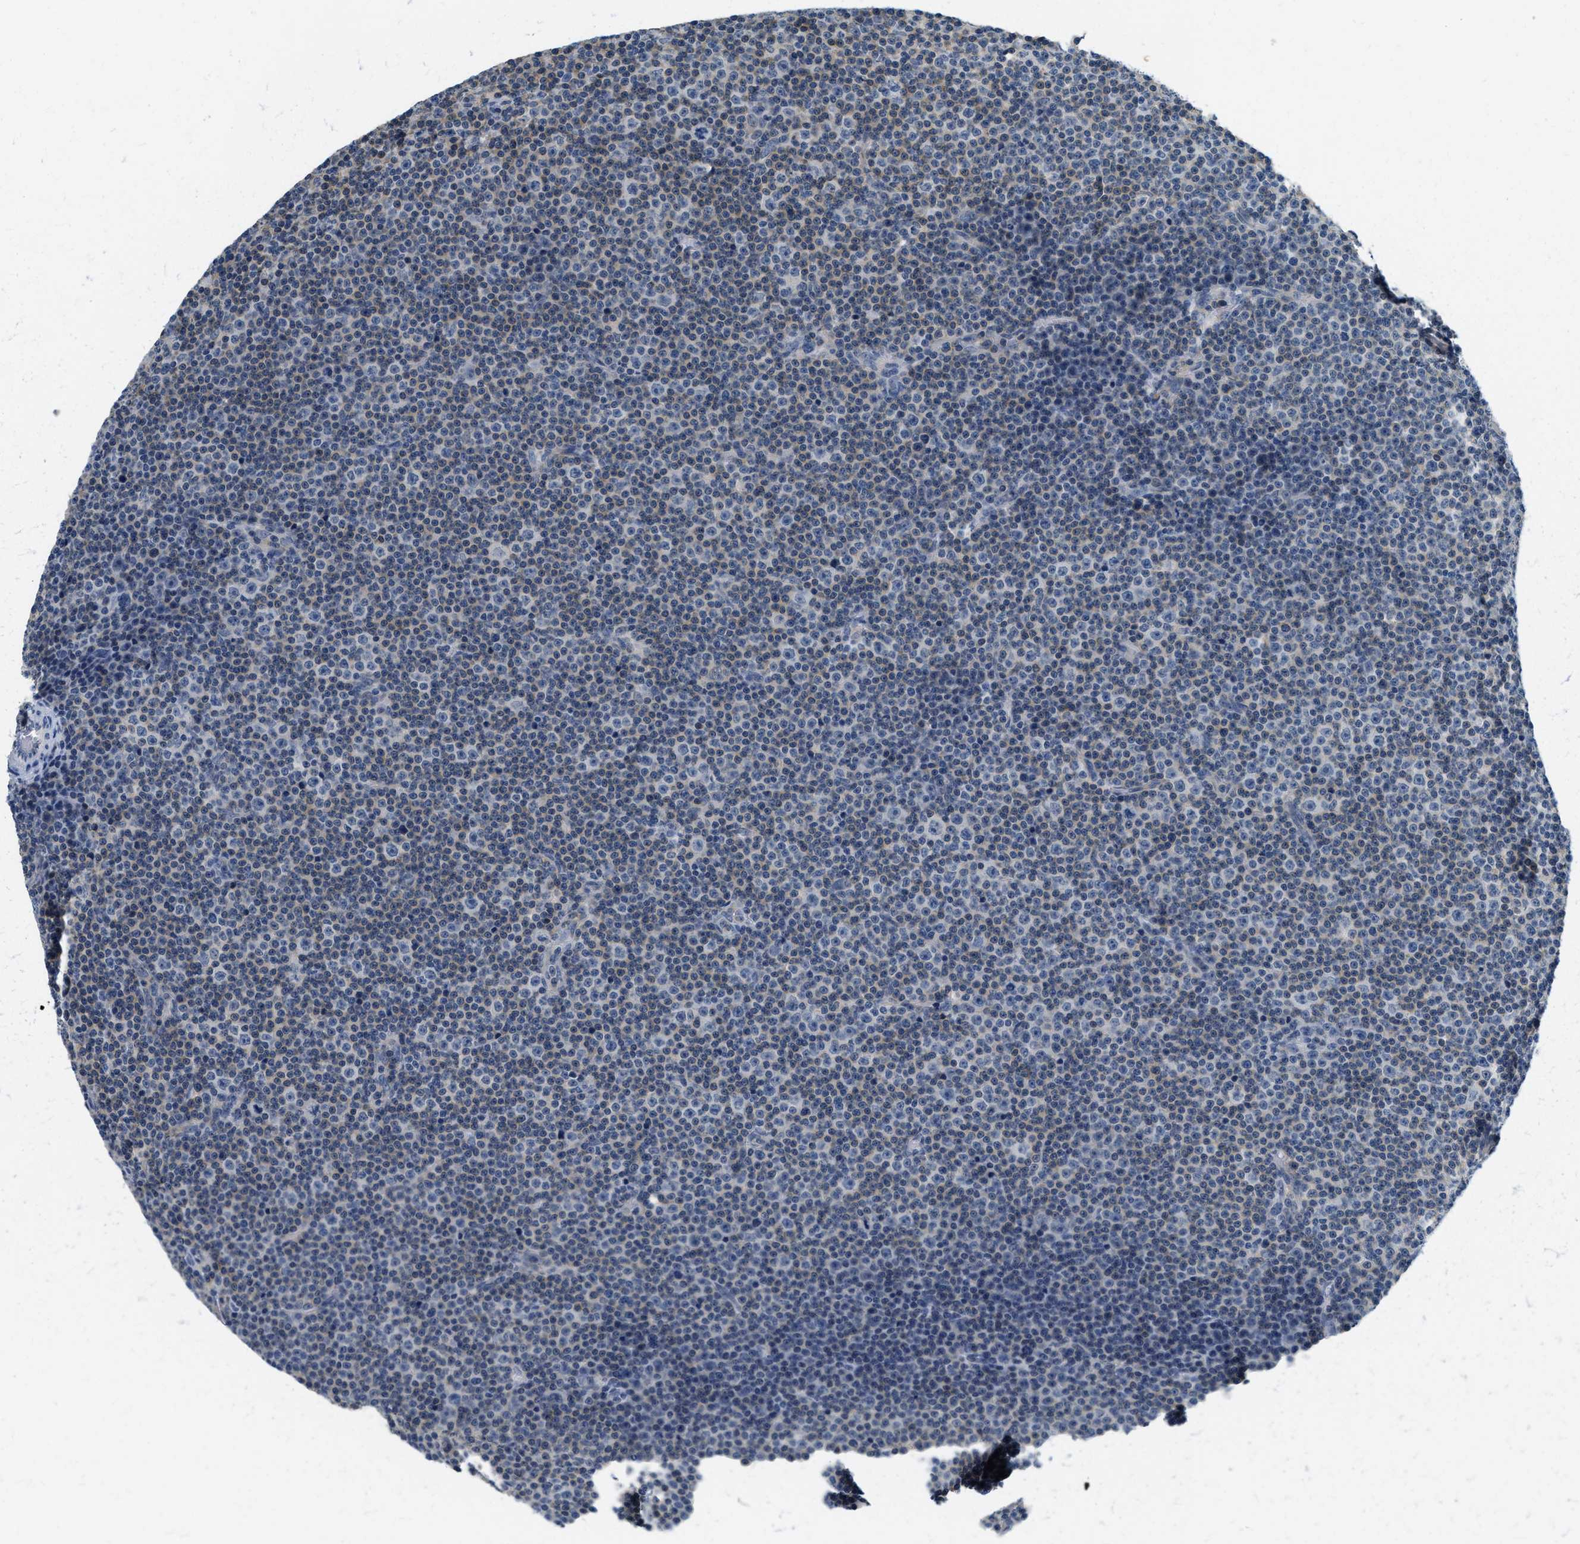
{"staining": {"intensity": "weak", "quantity": "<25%", "location": "cytoplasmic/membranous"}, "tissue": "lymphoma", "cell_type": "Tumor cells", "image_type": "cancer", "snomed": [{"axis": "morphology", "description": "Malignant lymphoma, non-Hodgkin's type, Low grade"}, {"axis": "topography", "description": "Lymph node"}], "caption": "Tumor cells are negative for protein expression in human lymphoma. The staining is performed using DAB brown chromogen with nuclei counter-stained in using hematoxylin.", "gene": "RASGRP2", "patient": {"sex": "female", "age": 67}}